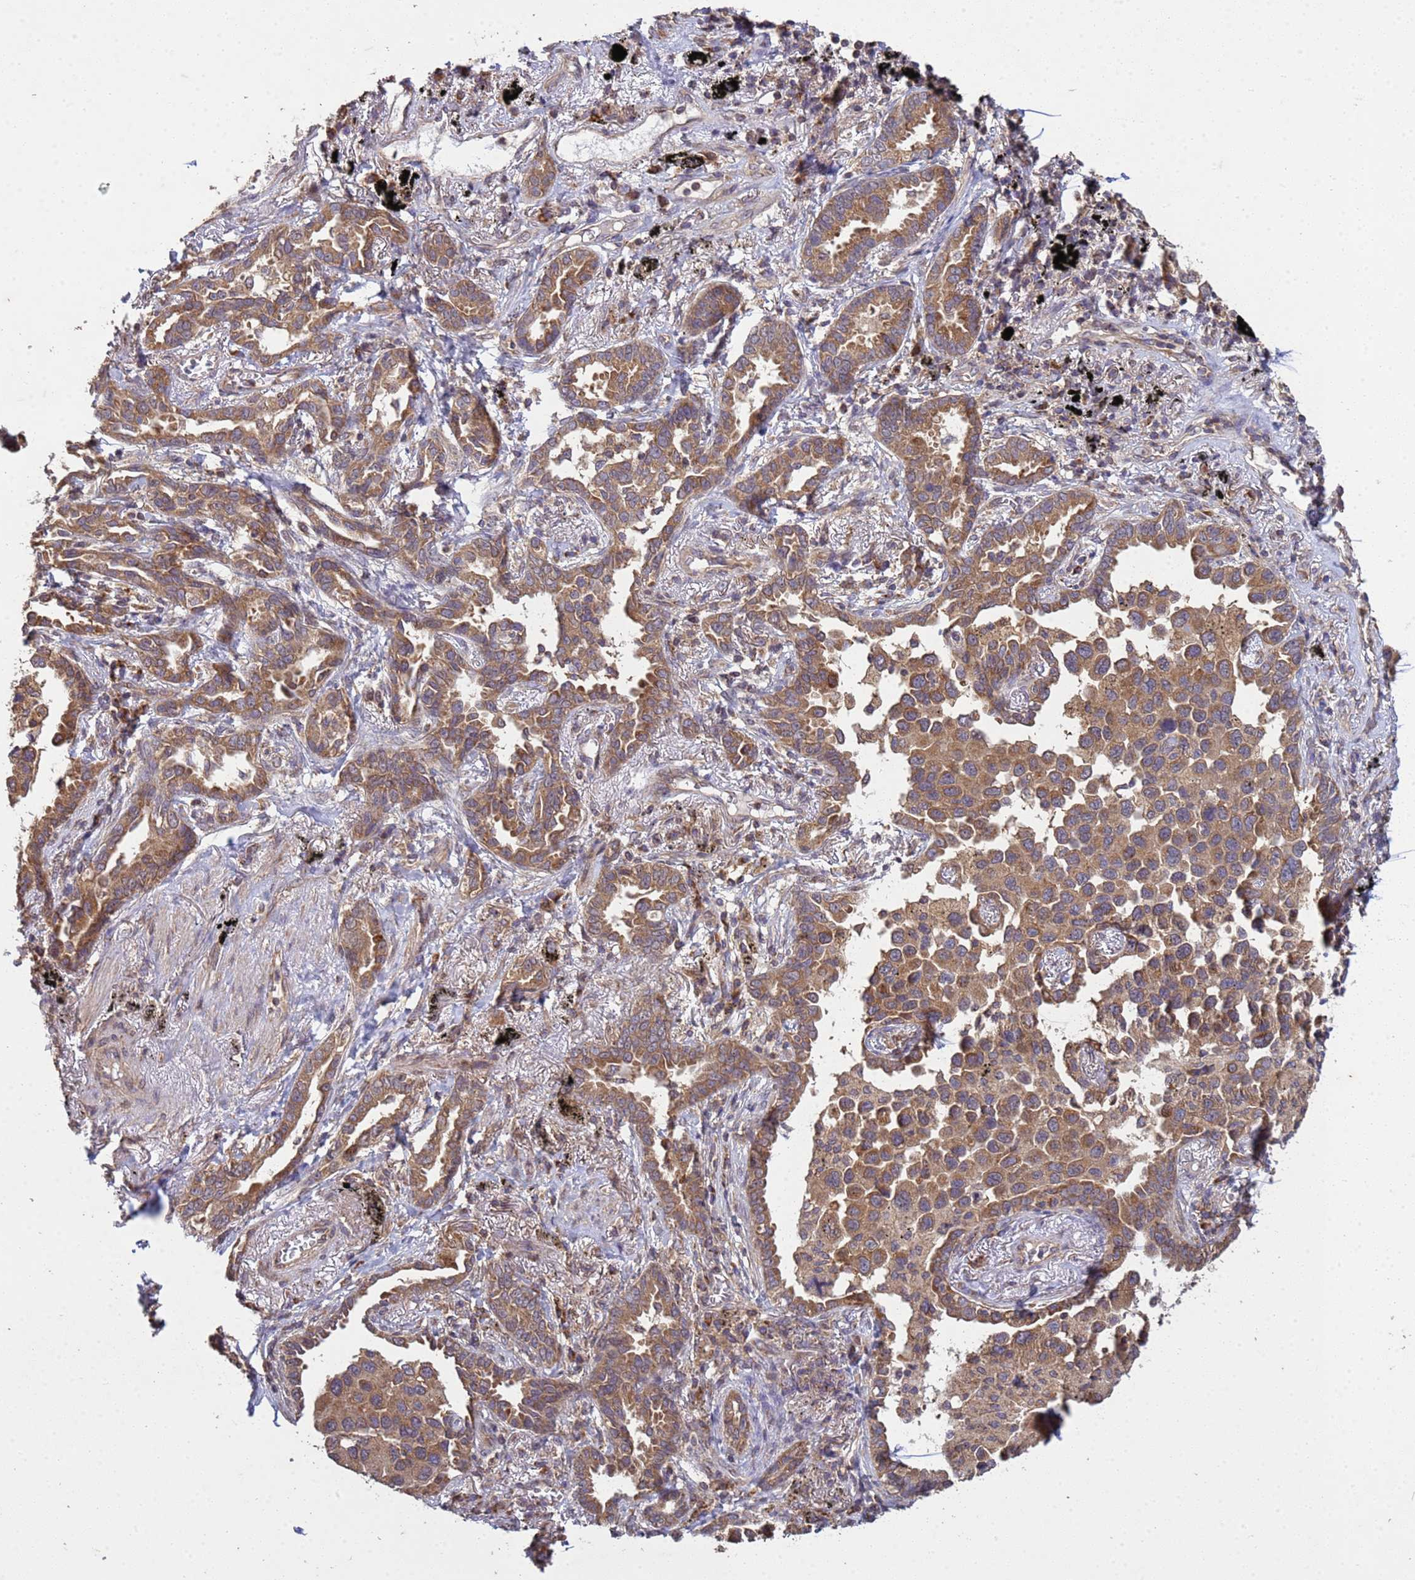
{"staining": {"intensity": "moderate", "quantity": ">75%", "location": "cytoplasmic/membranous"}, "tissue": "lung cancer", "cell_type": "Tumor cells", "image_type": "cancer", "snomed": [{"axis": "morphology", "description": "Adenocarcinoma, NOS"}, {"axis": "topography", "description": "Lung"}], "caption": "About >75% of tumor cells in human adenocarcinoma (lung) show moderate cytoplasmic/membranous protein expression as visualized by brown immunohistochemical staining.", "gene": "P2RX7", "patient": {"sex": "male", "age": 67}}